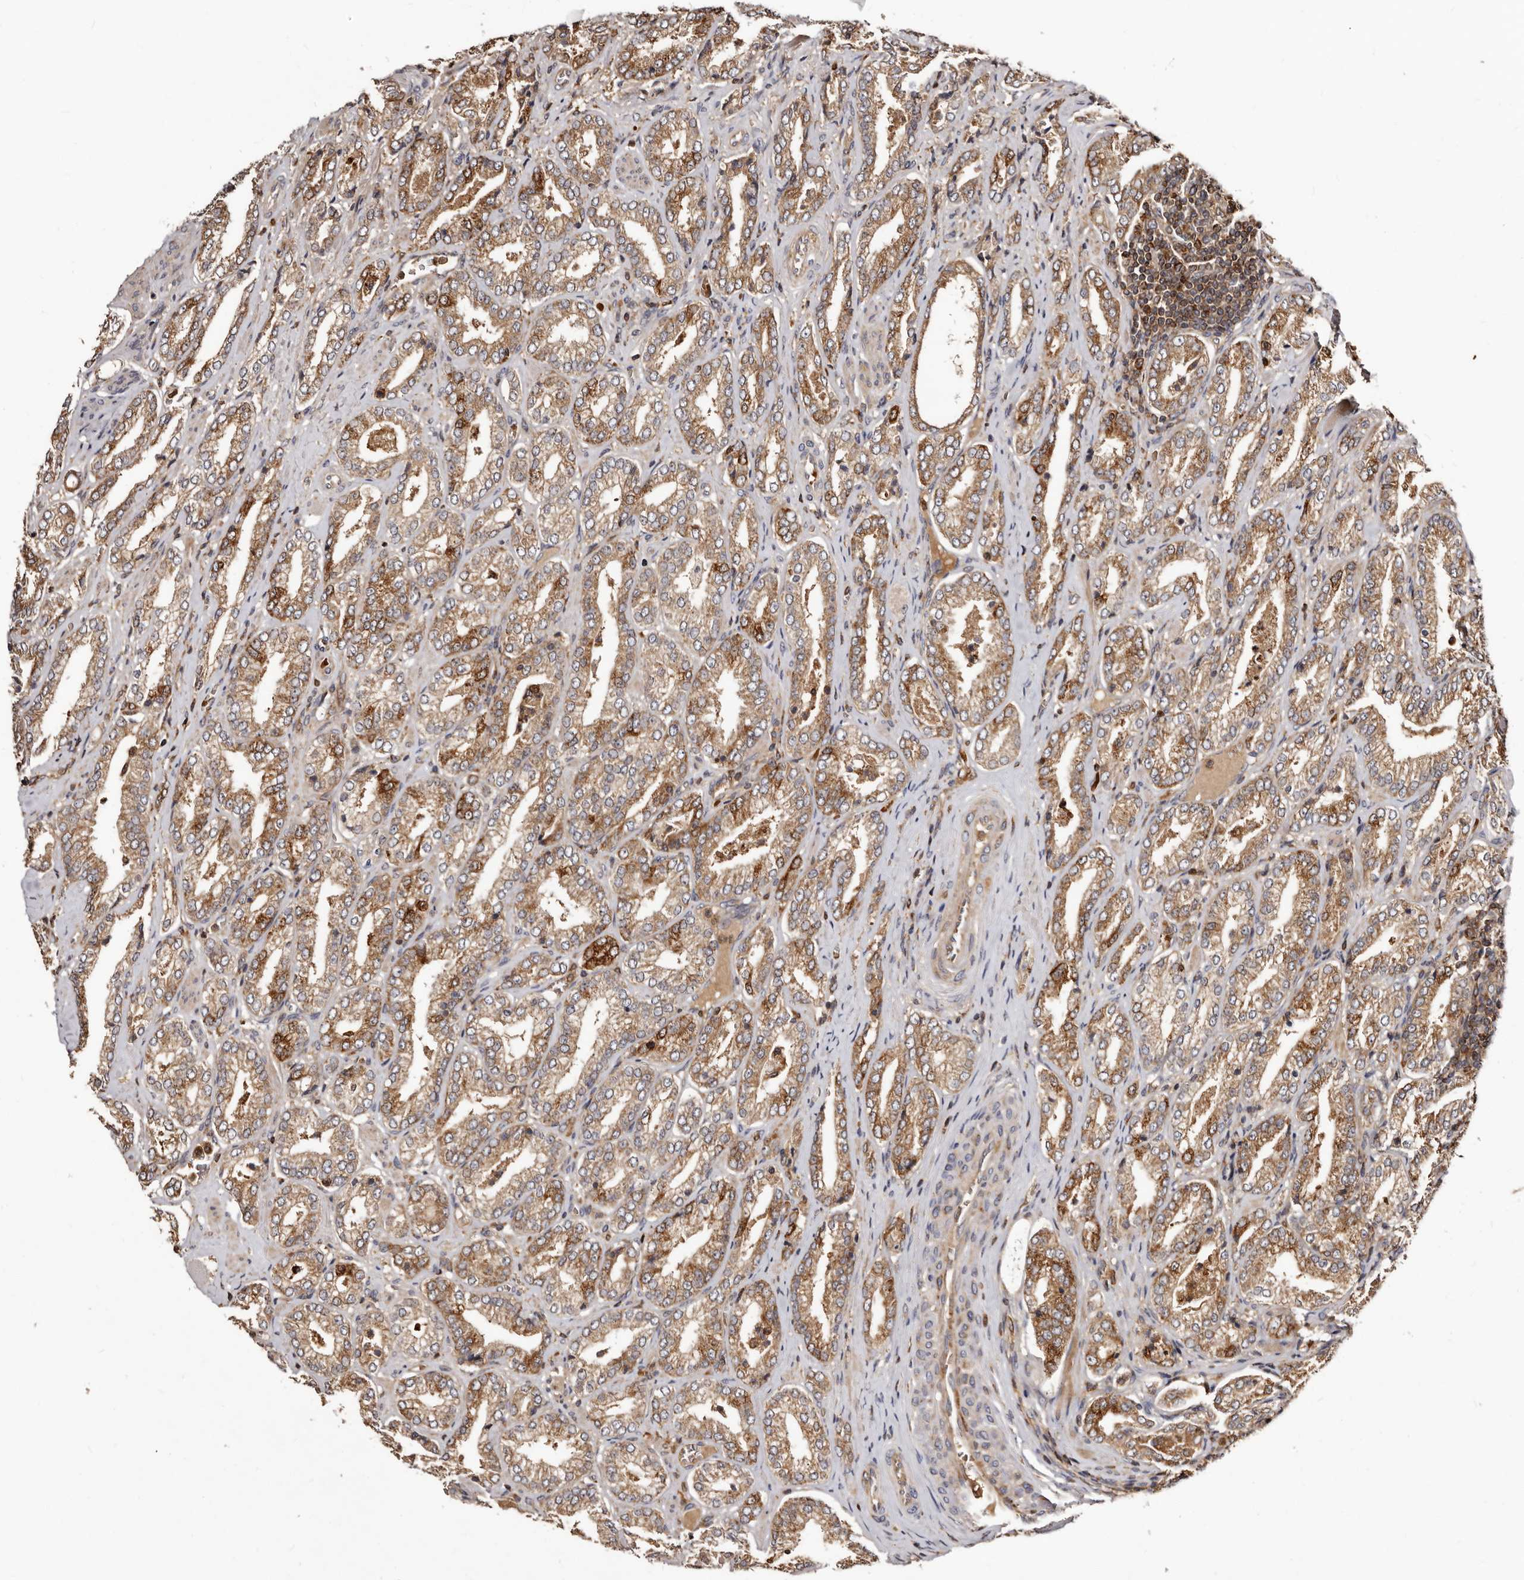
{"staining": {"intensity": "moderate", "quantity": ">75%", "location": "cytoplasmic/membranous"}, "tissue": "prostate cancer", "cell_type": "Tumor cells", "image_type": "cancer", "snomed": [{"axis": "morphology", "description": "Adenocarcinoma, Low grade"}, {"axis": "topography", "description": "Prostate"}], "caption": "There is medium levels of moderate cytoplasmic/membranous positivity in tumor cells of prostate low-grade adenocarcinoma, as demonstrated by immunohistochemical staining (brown color).", "gene": "BAX", "patient": {"sex": "male", "age": 62}}